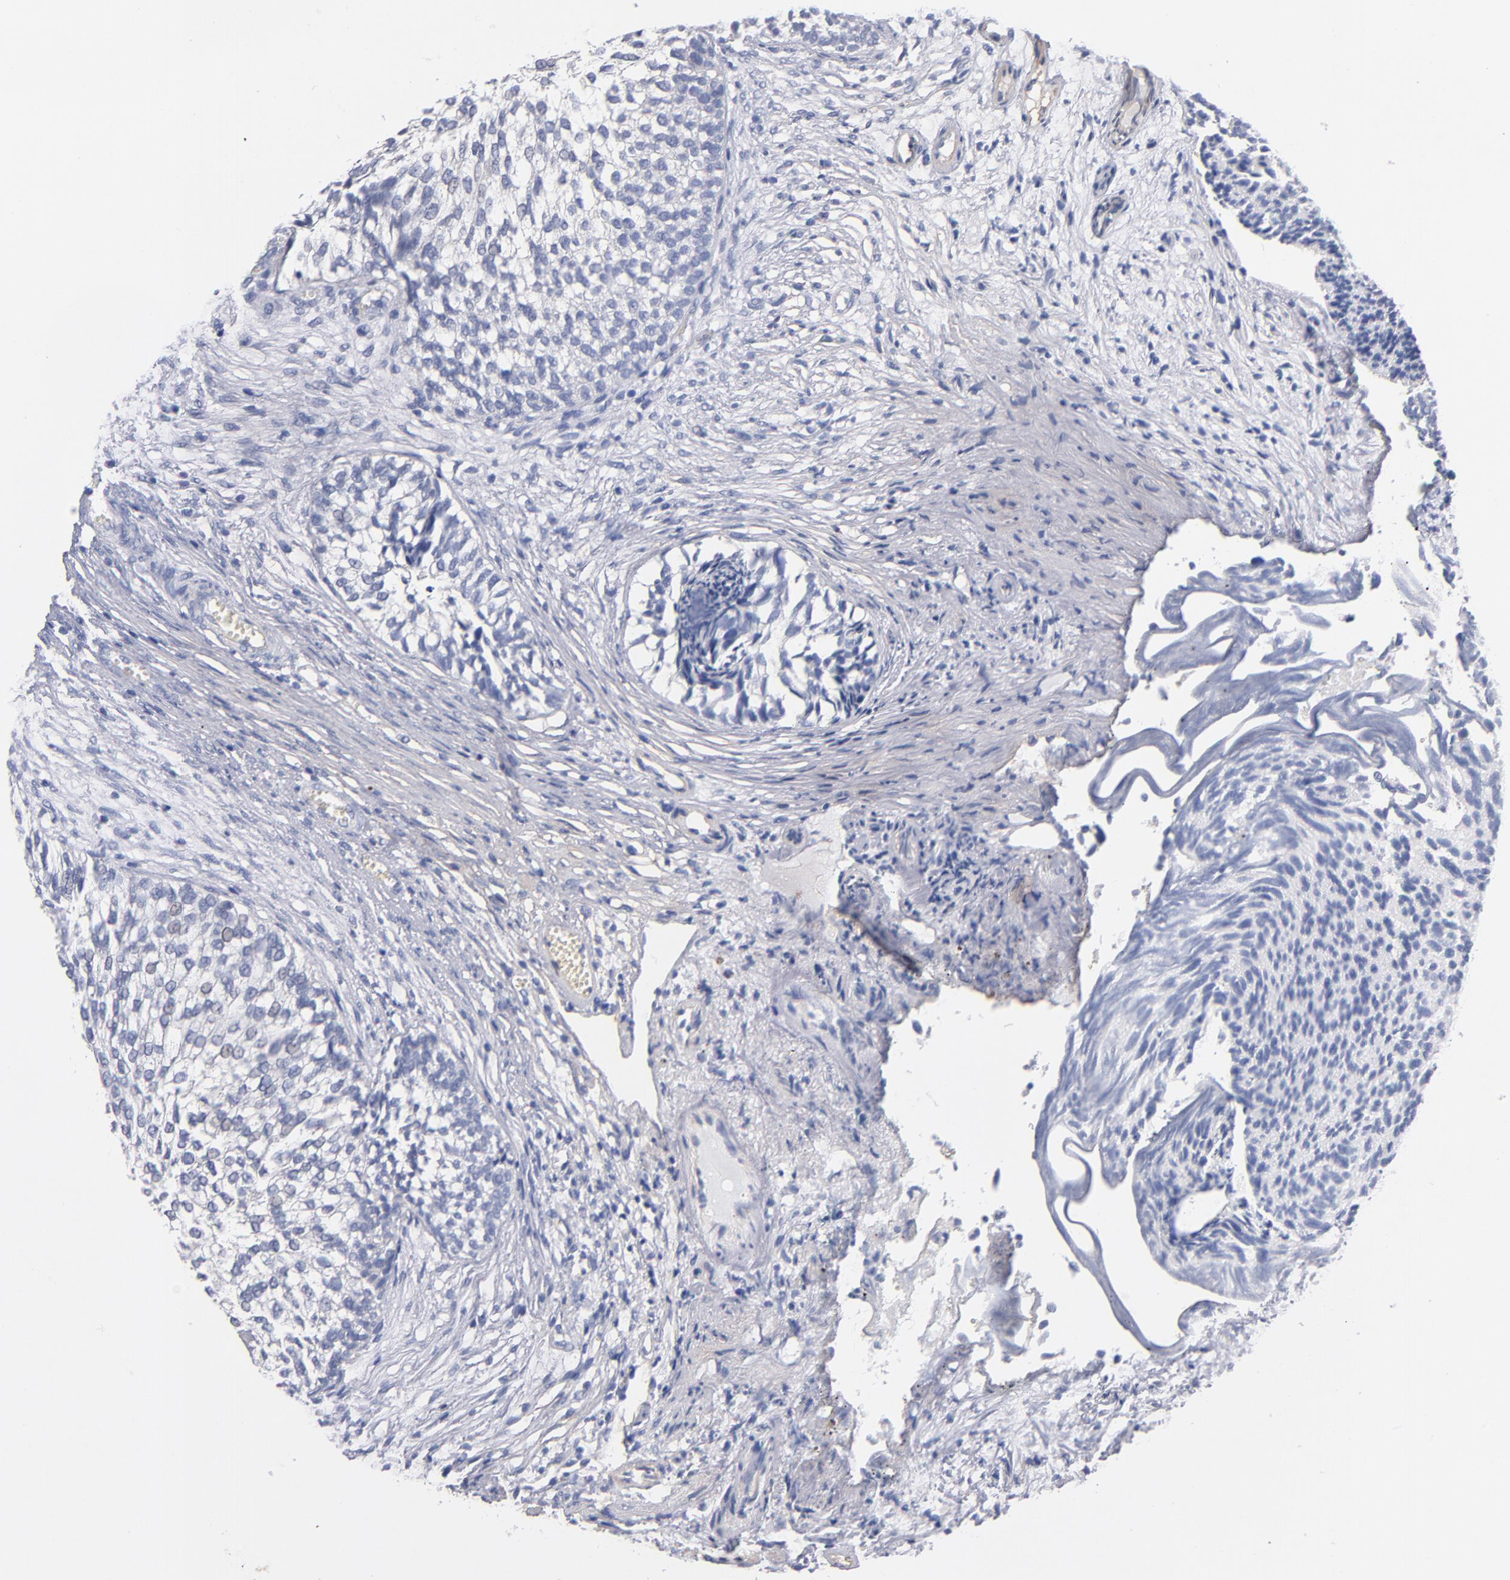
{"staining": {"intensity": "weak", "quantity": "<25%", "location": "nuclear"}, "tissue": "urothelial cancer", "cell_type": "Tumor cells", "image_type": "cancer", "snomed": [{"axis": "morphology", "description": "Urothelial carcinoma, Low grade"}, {"axis": "topography", "description": "Urinary bladder"}], "caption": "This is an IHC histopathology image of urothelial cancer. There is no staining in tumor cells.", "gene": "PLSCR4", "patient": {"sex": "male", "age": 84}}